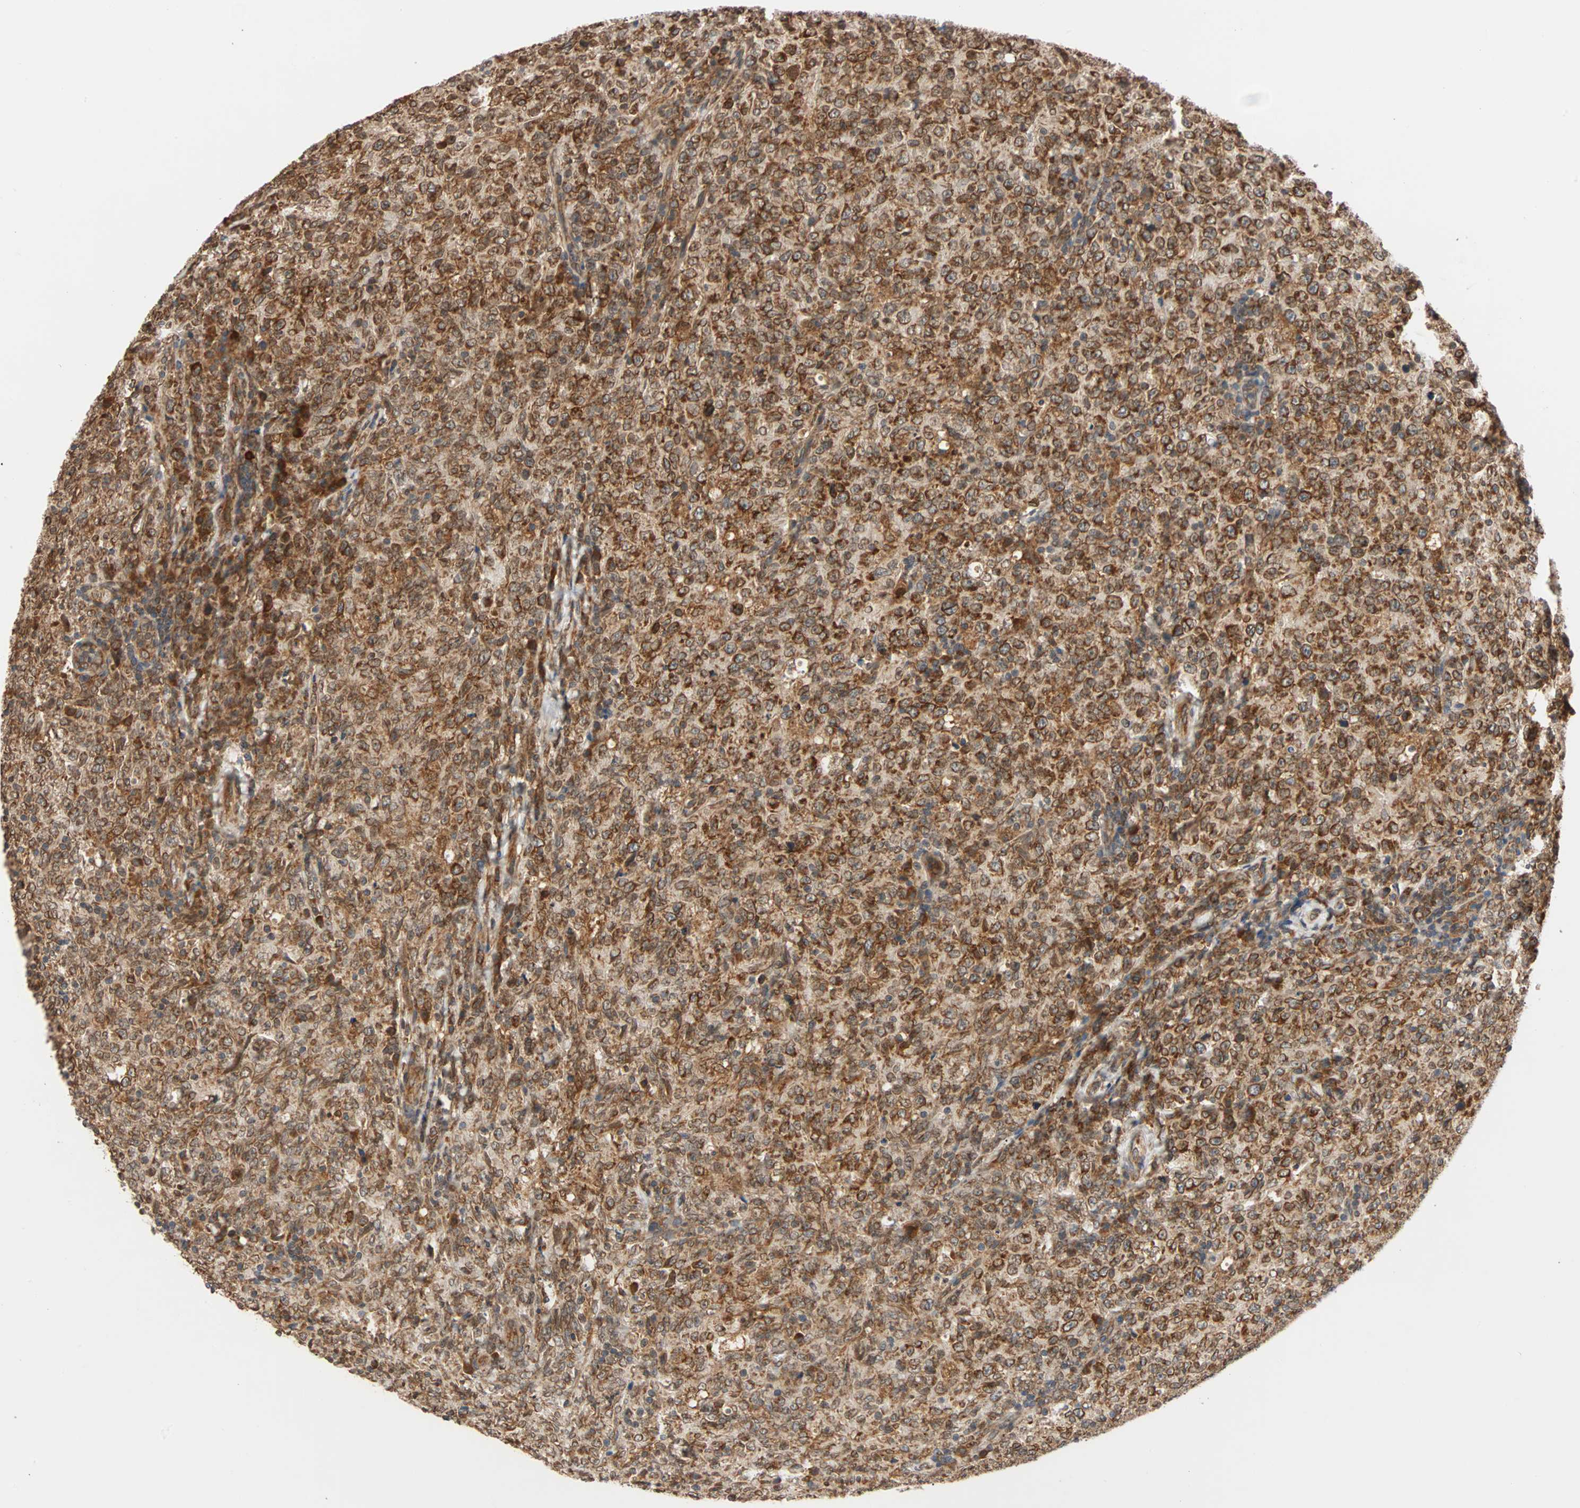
{"staining": {"intensity": "strong", "quantity": ">75%", "location": "cytoplasmic/membranous"}, "tissue": "lymphoma", "cell_type": "Tumor cells", "image_type": "cancer", "snomed": [{"axis": "morphology", "description": "Malignant lymphoma, non-Hodgkin's type, High grade"}, {"axis": "topography", "description": "Tonsil"}], "caption": "Protein staining by IHC shows strong cytoplasmic/membranous expression in approximately >75% of tumor cells in high-grade malignant lymphoma, non-Hodgkin's type. (brown staining indicates protein expression, while blue staining denotes nuclei).", "gene": "AUP1", "patient": {"sex": "female", "age": 36}}